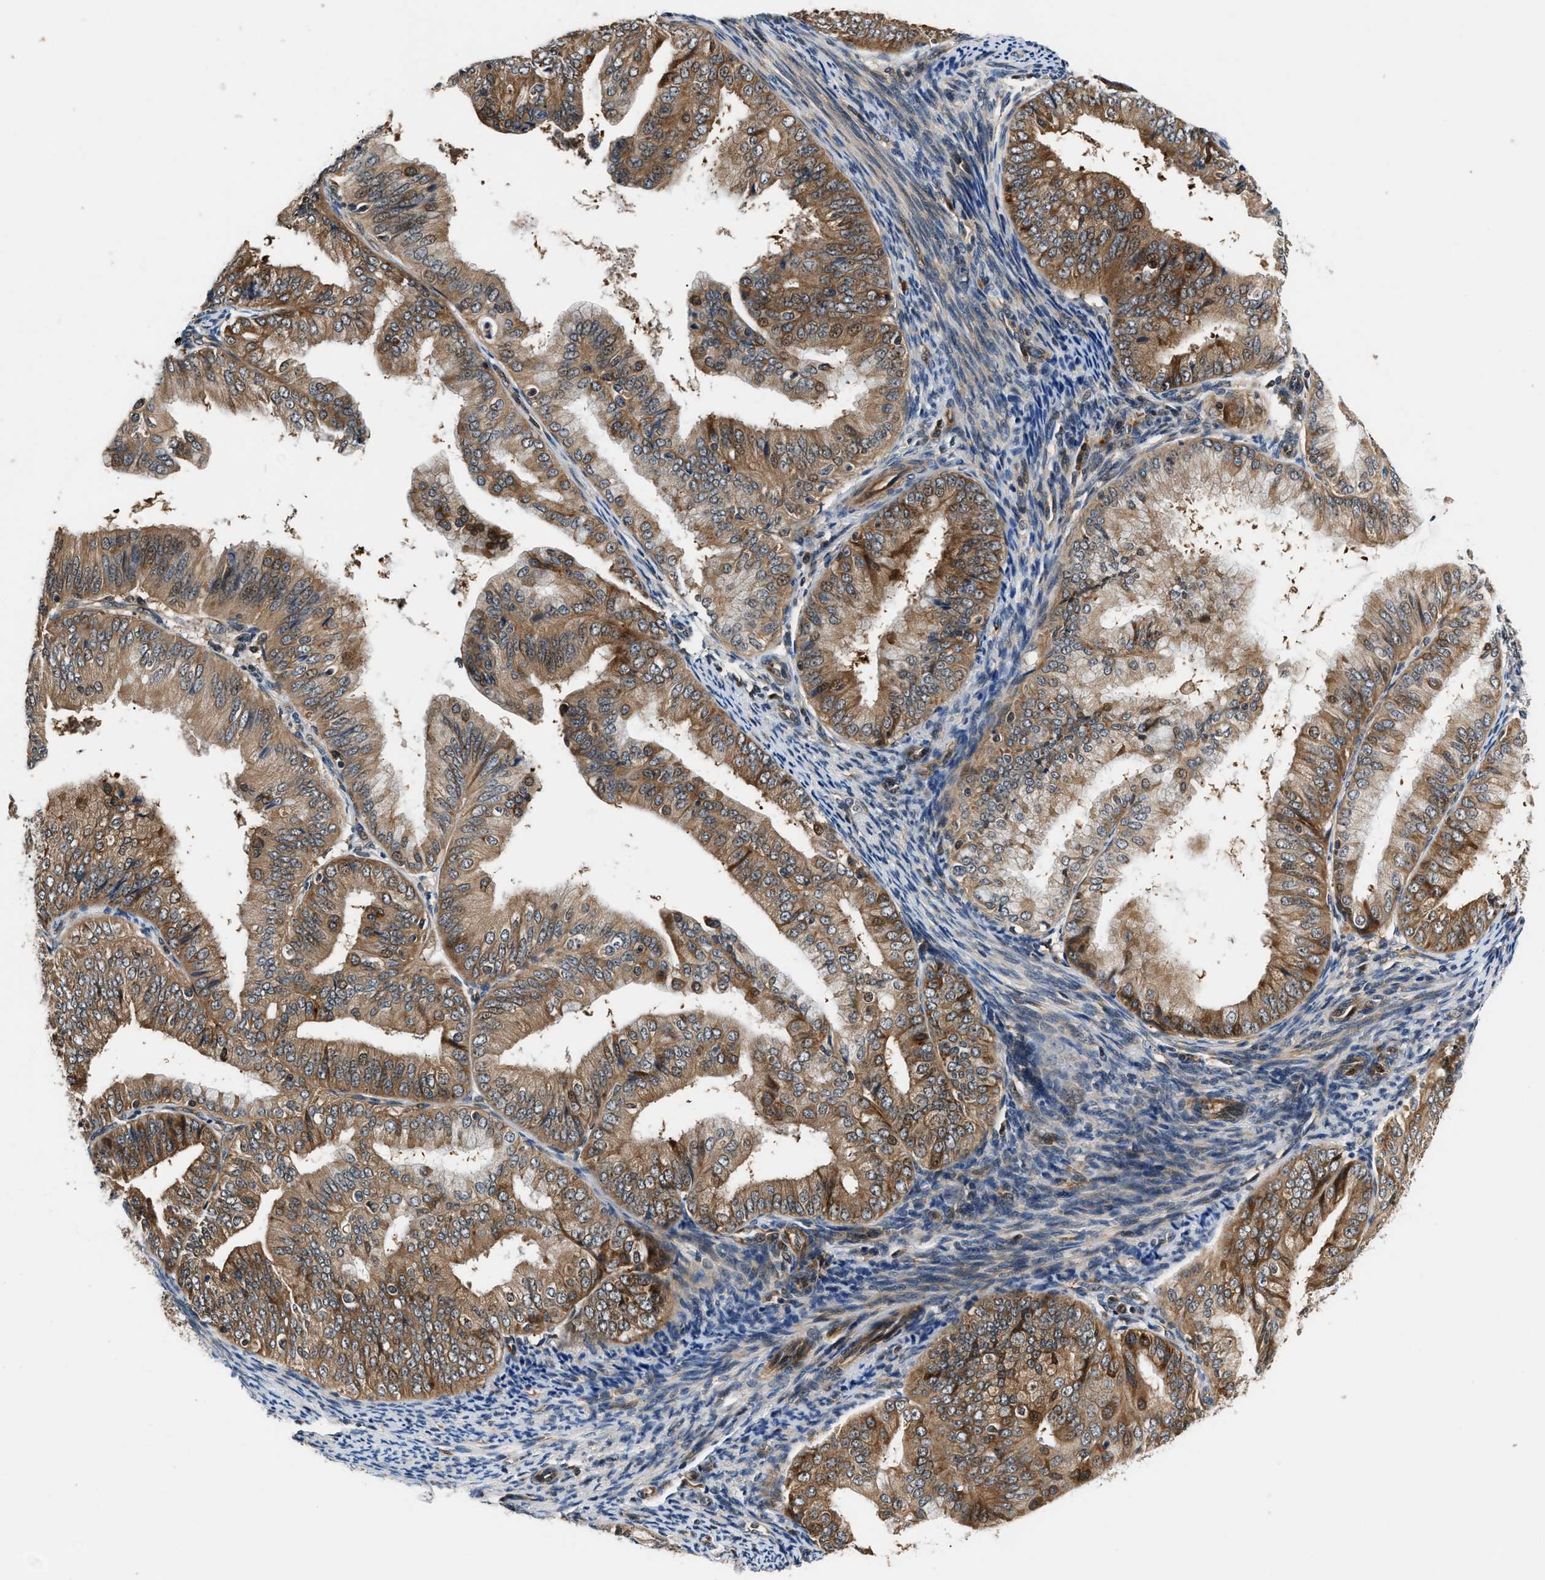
{"staining": {"intensity": "moderate", "quantity": ">75%", "location": "cytoplasmic/membranous"}, "tissue": "endometrial cancer", "cell_type": "Tumor cells", "image_type": "cancer", "snomed": [{"axis": "morphology", "description": "Adenocarcinoma, NOS"}, {"axis": "topography", "description": "Endometrium"}], "caption": "Tumor cells display medium levels of moderate cytoplasmic/membranous staining in about >75% of cells in endometrial cancer.", "gene": "TUT7", "patient": {"sex": "female", "age": 63}}